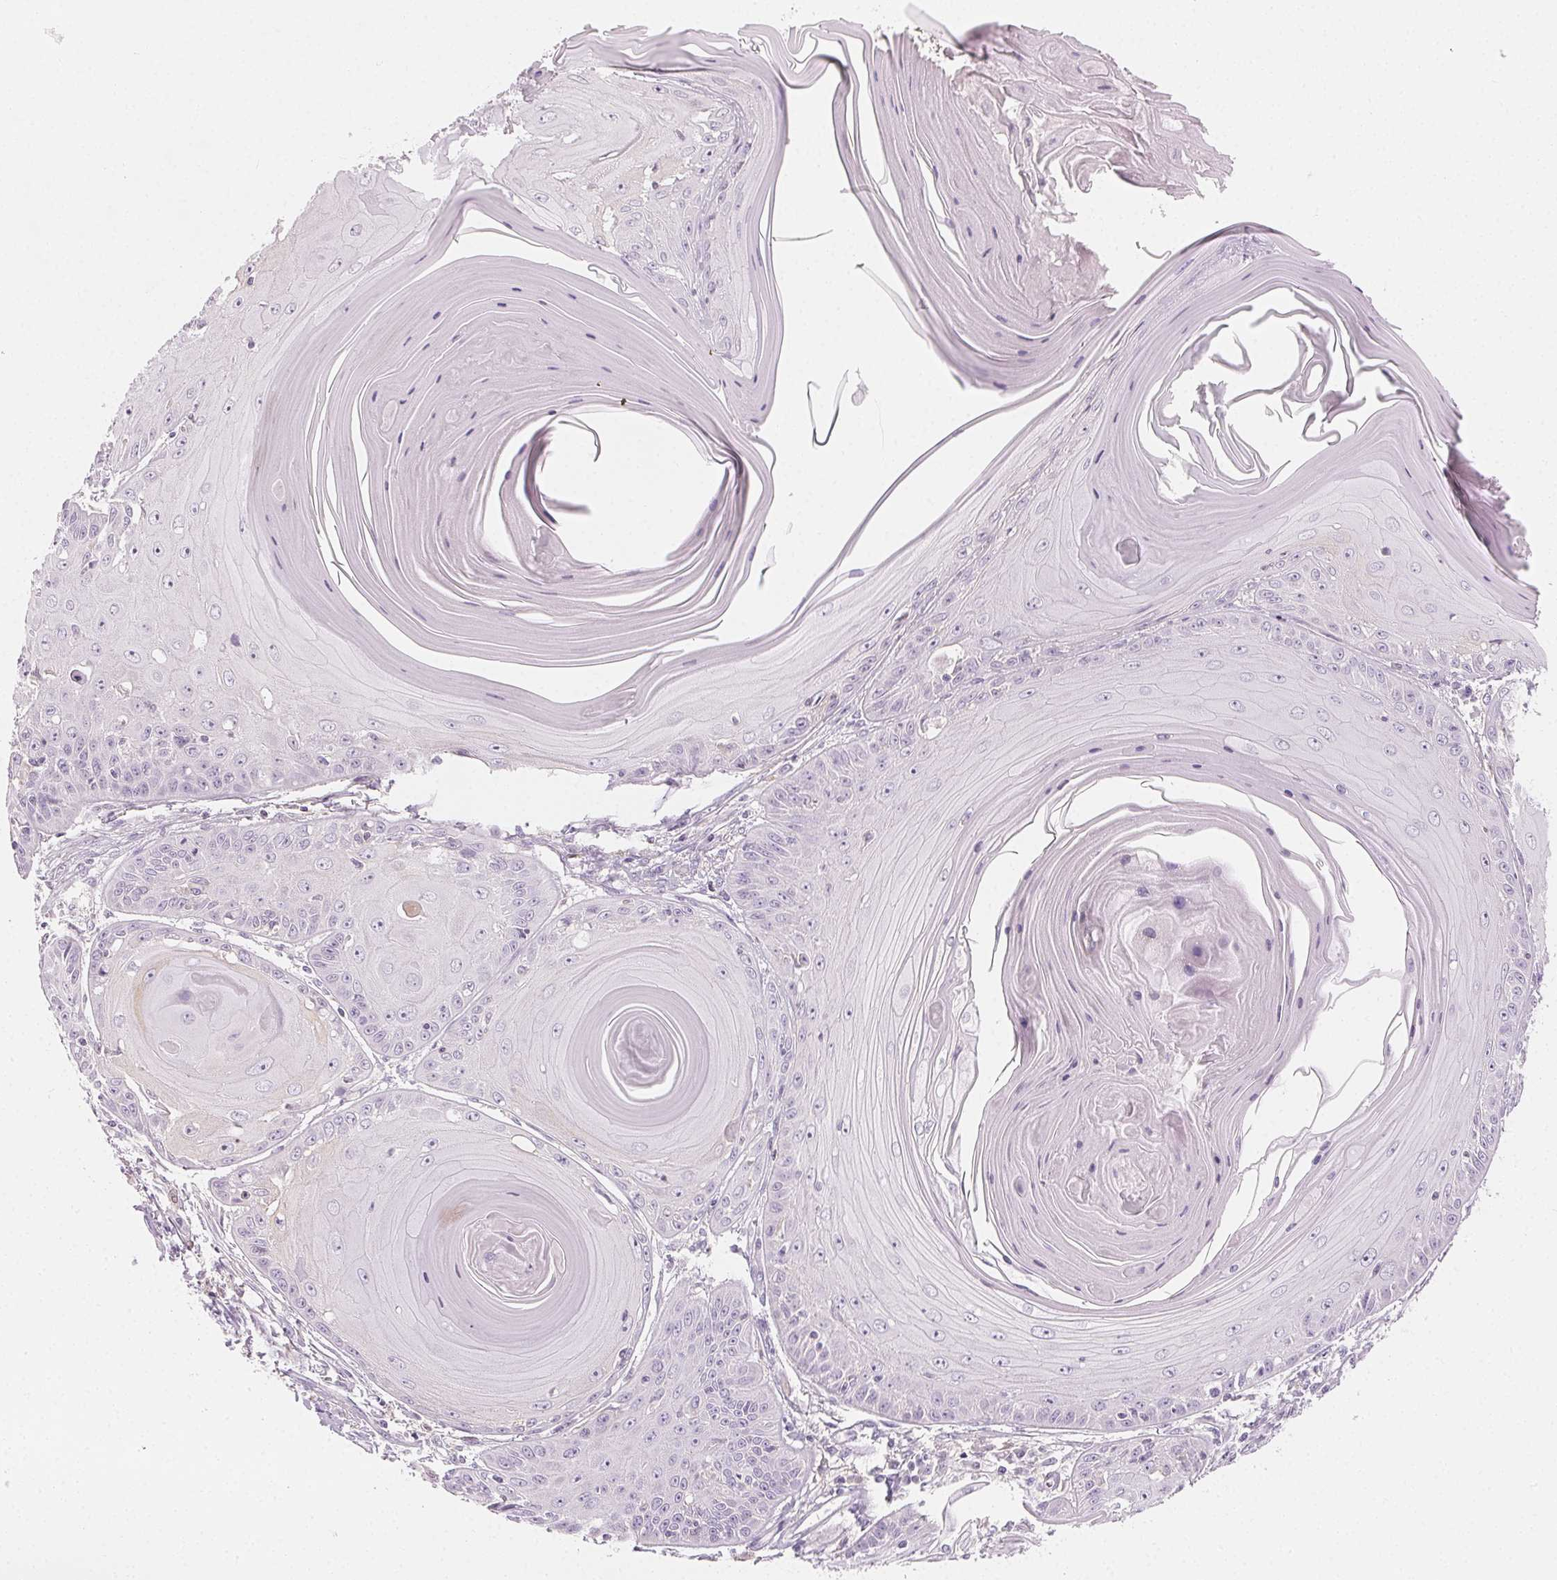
{"staining": {"intensity": "negative", "quantity": "none", "location": "none"}, "tissue": "skin cancer", "cell_type": "Tumor cells", "image_type": "cancer", "snomed": [{"axis": "morphology", "description": "Squamous cell carcinoma, NOS"}, {"axis": "topography", "description": "Skin"}, {"axis": "topography", "description": "Vulva"}], "caption": "This histopathology image is of squamous cell carcinoma (skin) stained with immunohistochemistry (IHC) to label a protein in brown with the nuclei are counter-stained blue. There is no expression in tumor cells.", "gene": "AFM", "patient": {"sex": "female", "age": 85}}